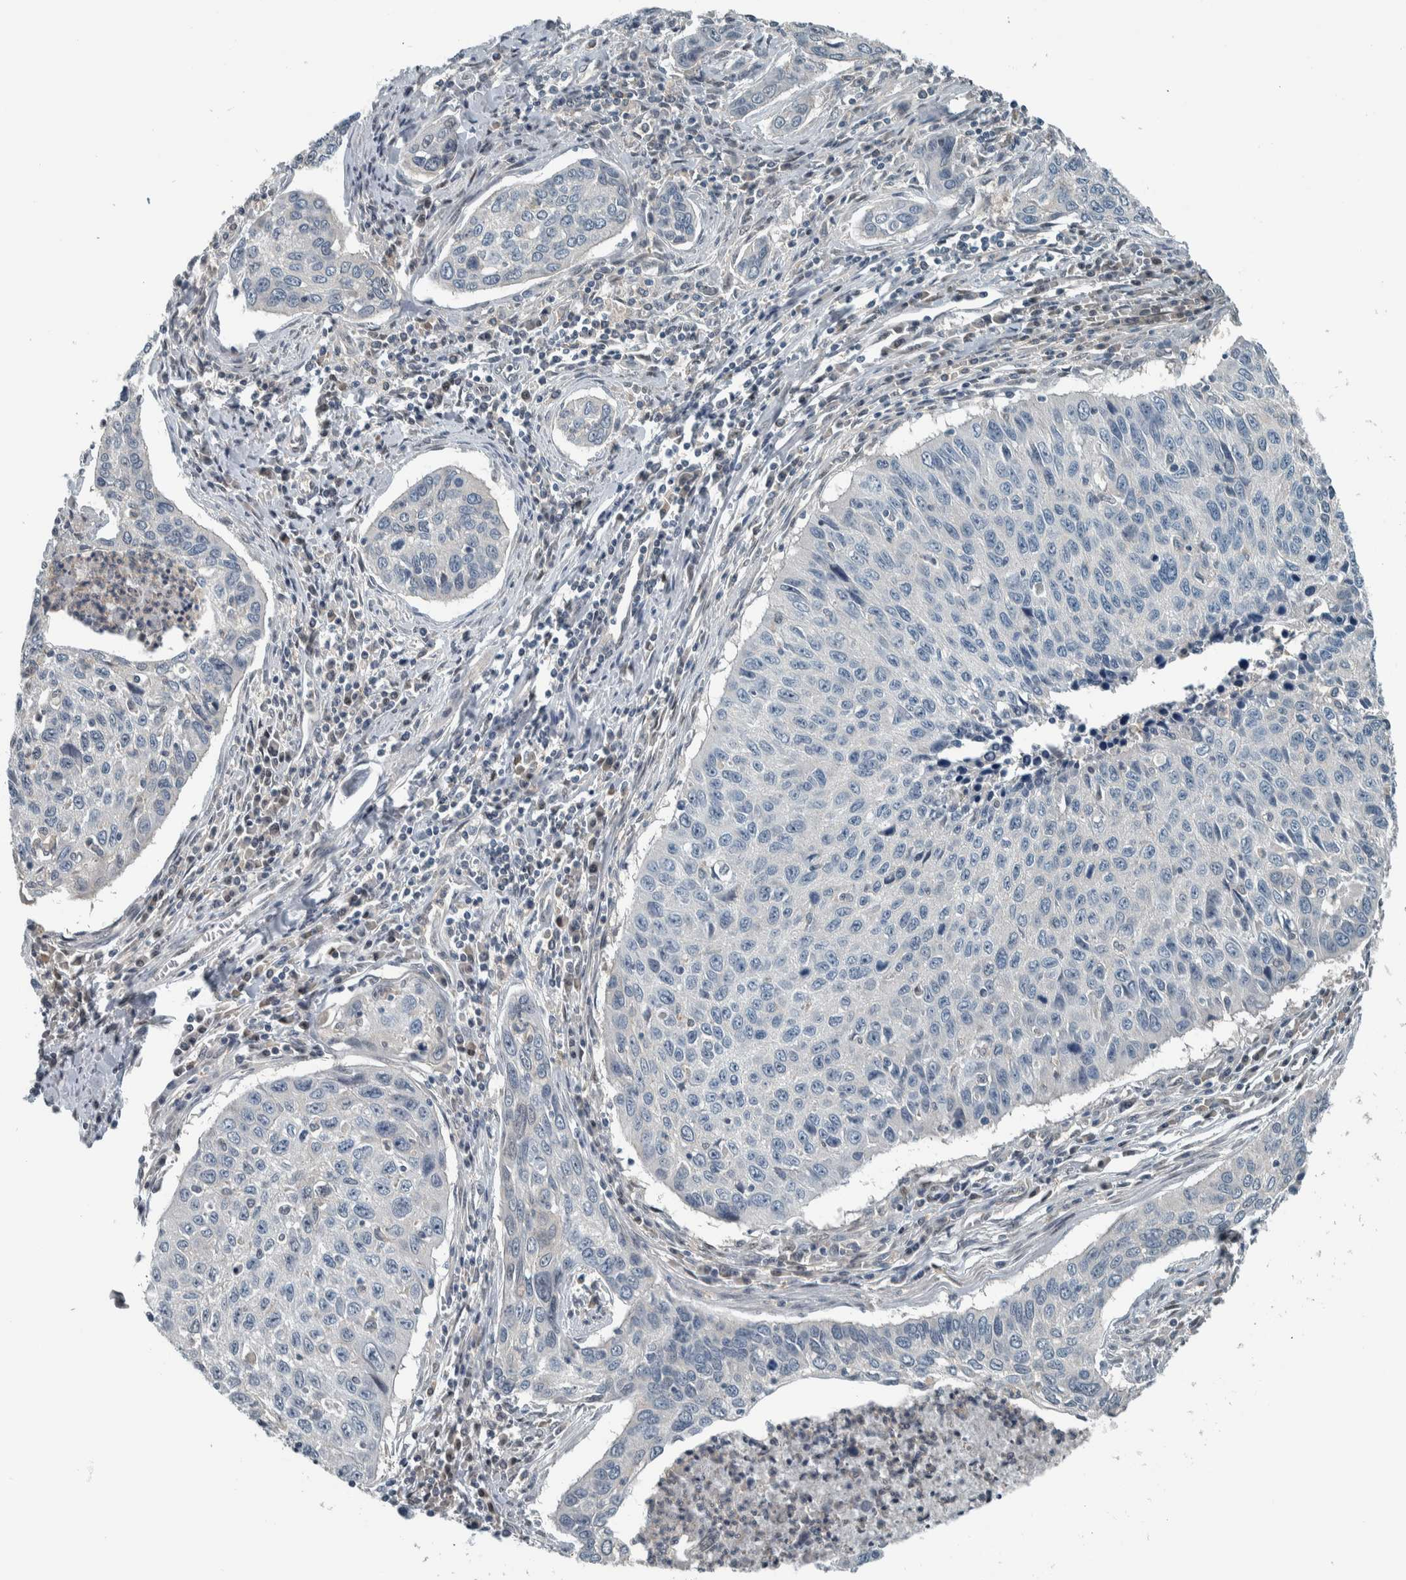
{"staining": {"intensity": "negative", "quantity": "none", "location": "none"}, "tissue": "cervical cancer", "cell_type": "Tumor cells", "image_type": "cancer", "snomed": [{"axis": "morphology", "description": "Squamous cell carcinoma, NOS"}, {"axis": "topography", "description": "Cervix"}], "caption": "Immunohistochemistry micrograph of human cervical squamous cell carcinoma stained for a protein (brown), which shows no positivity in tumor cells.", "gene": "ALAD", "patient": {"sex": "female", "age": 53}}